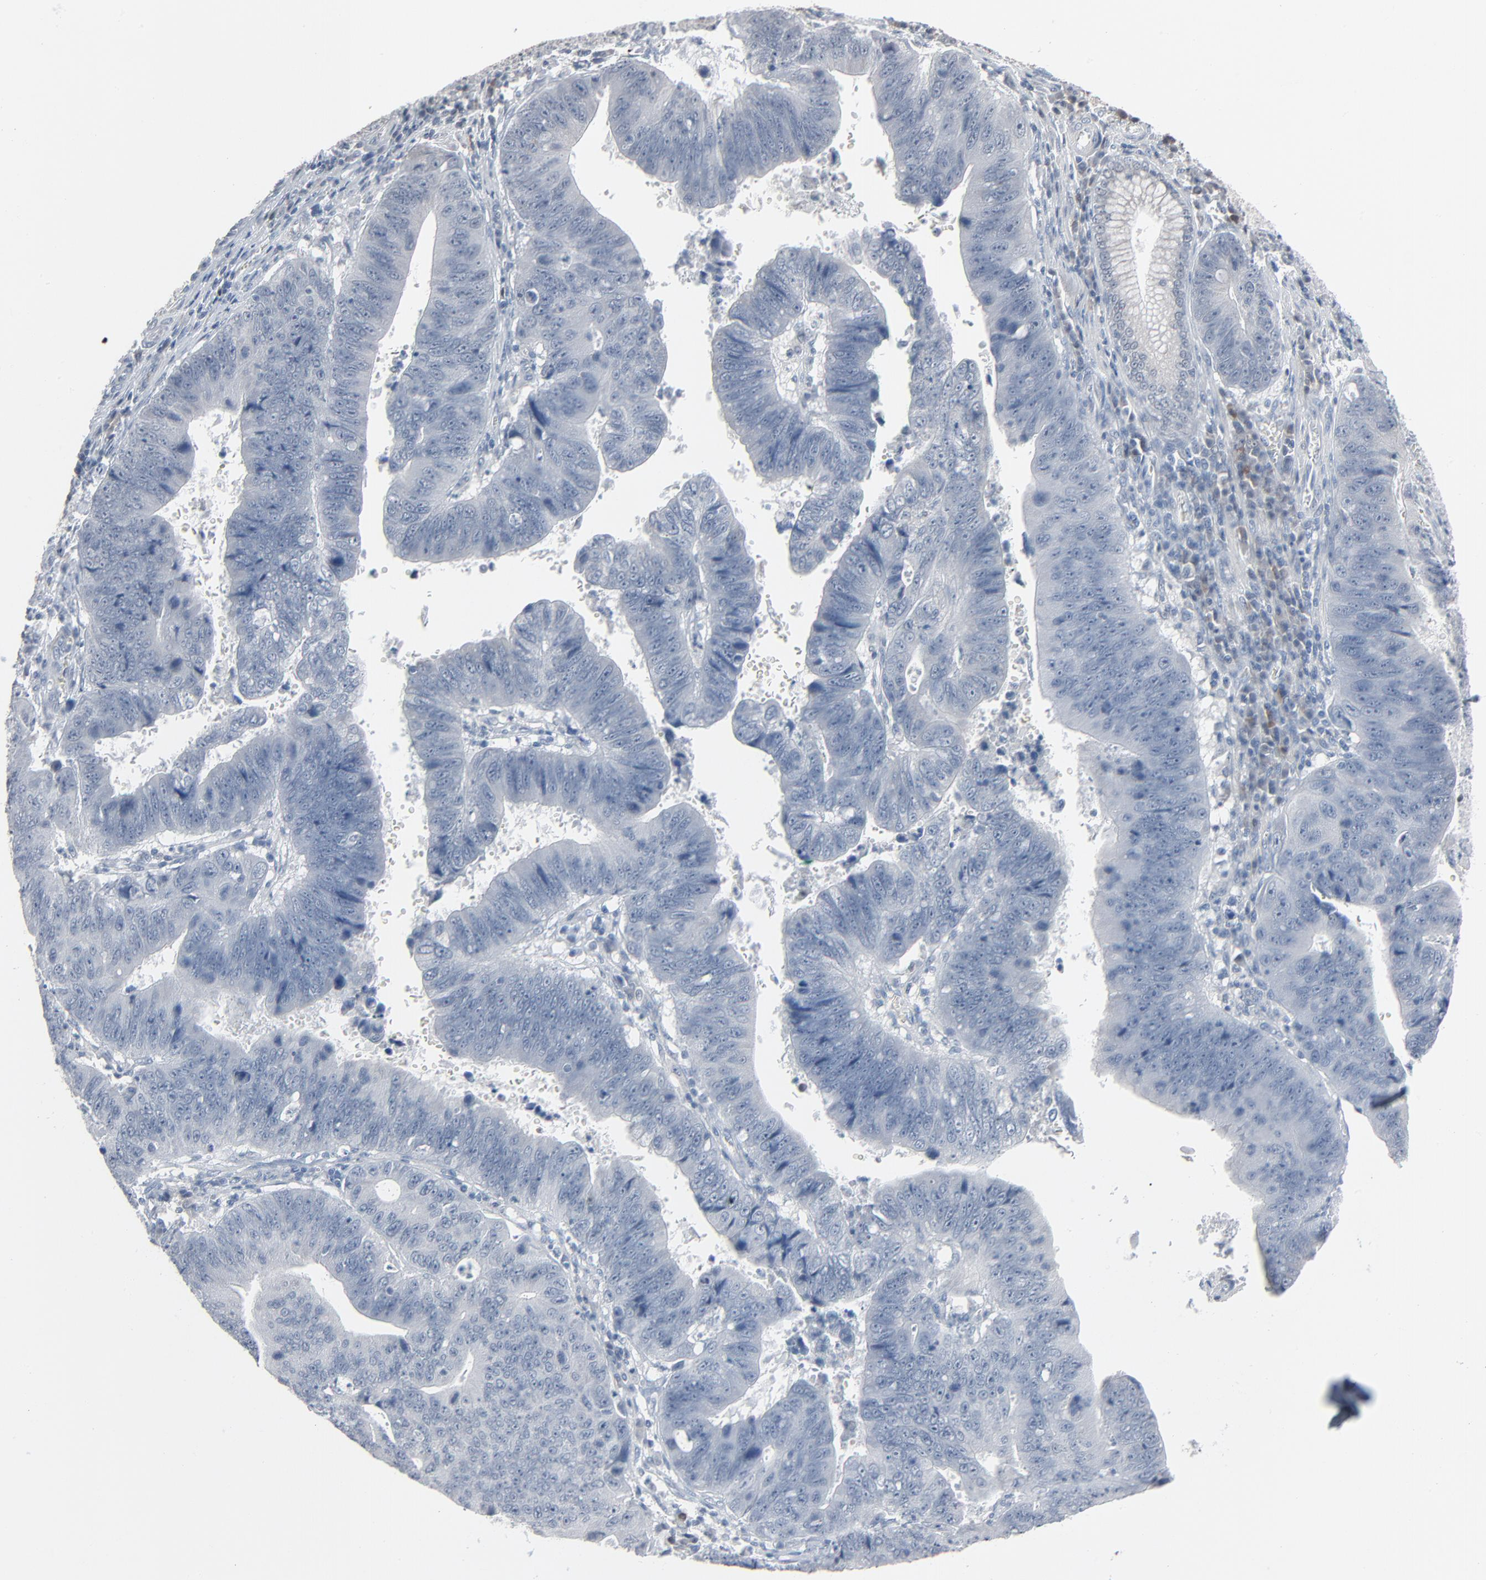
{"staining": {"intensity": "negative", "quantity": "none", "location": "none"}, "tissue": "stomach cancer", "cell_type": "Tumor cells", "image_type": "cancer", "snomed": [{"axis": "morphology", "description": "Adenocarcinoma, NOS"}, {"axis": "topography", "description": "Stomach"}], "caption": "DAB immunohistochemical staining of adenocarcinoma (stomach) displays no significant staining in tumor cells.", "gene": "SAGE1", "patient": {"sex": "male", "age": 59}}